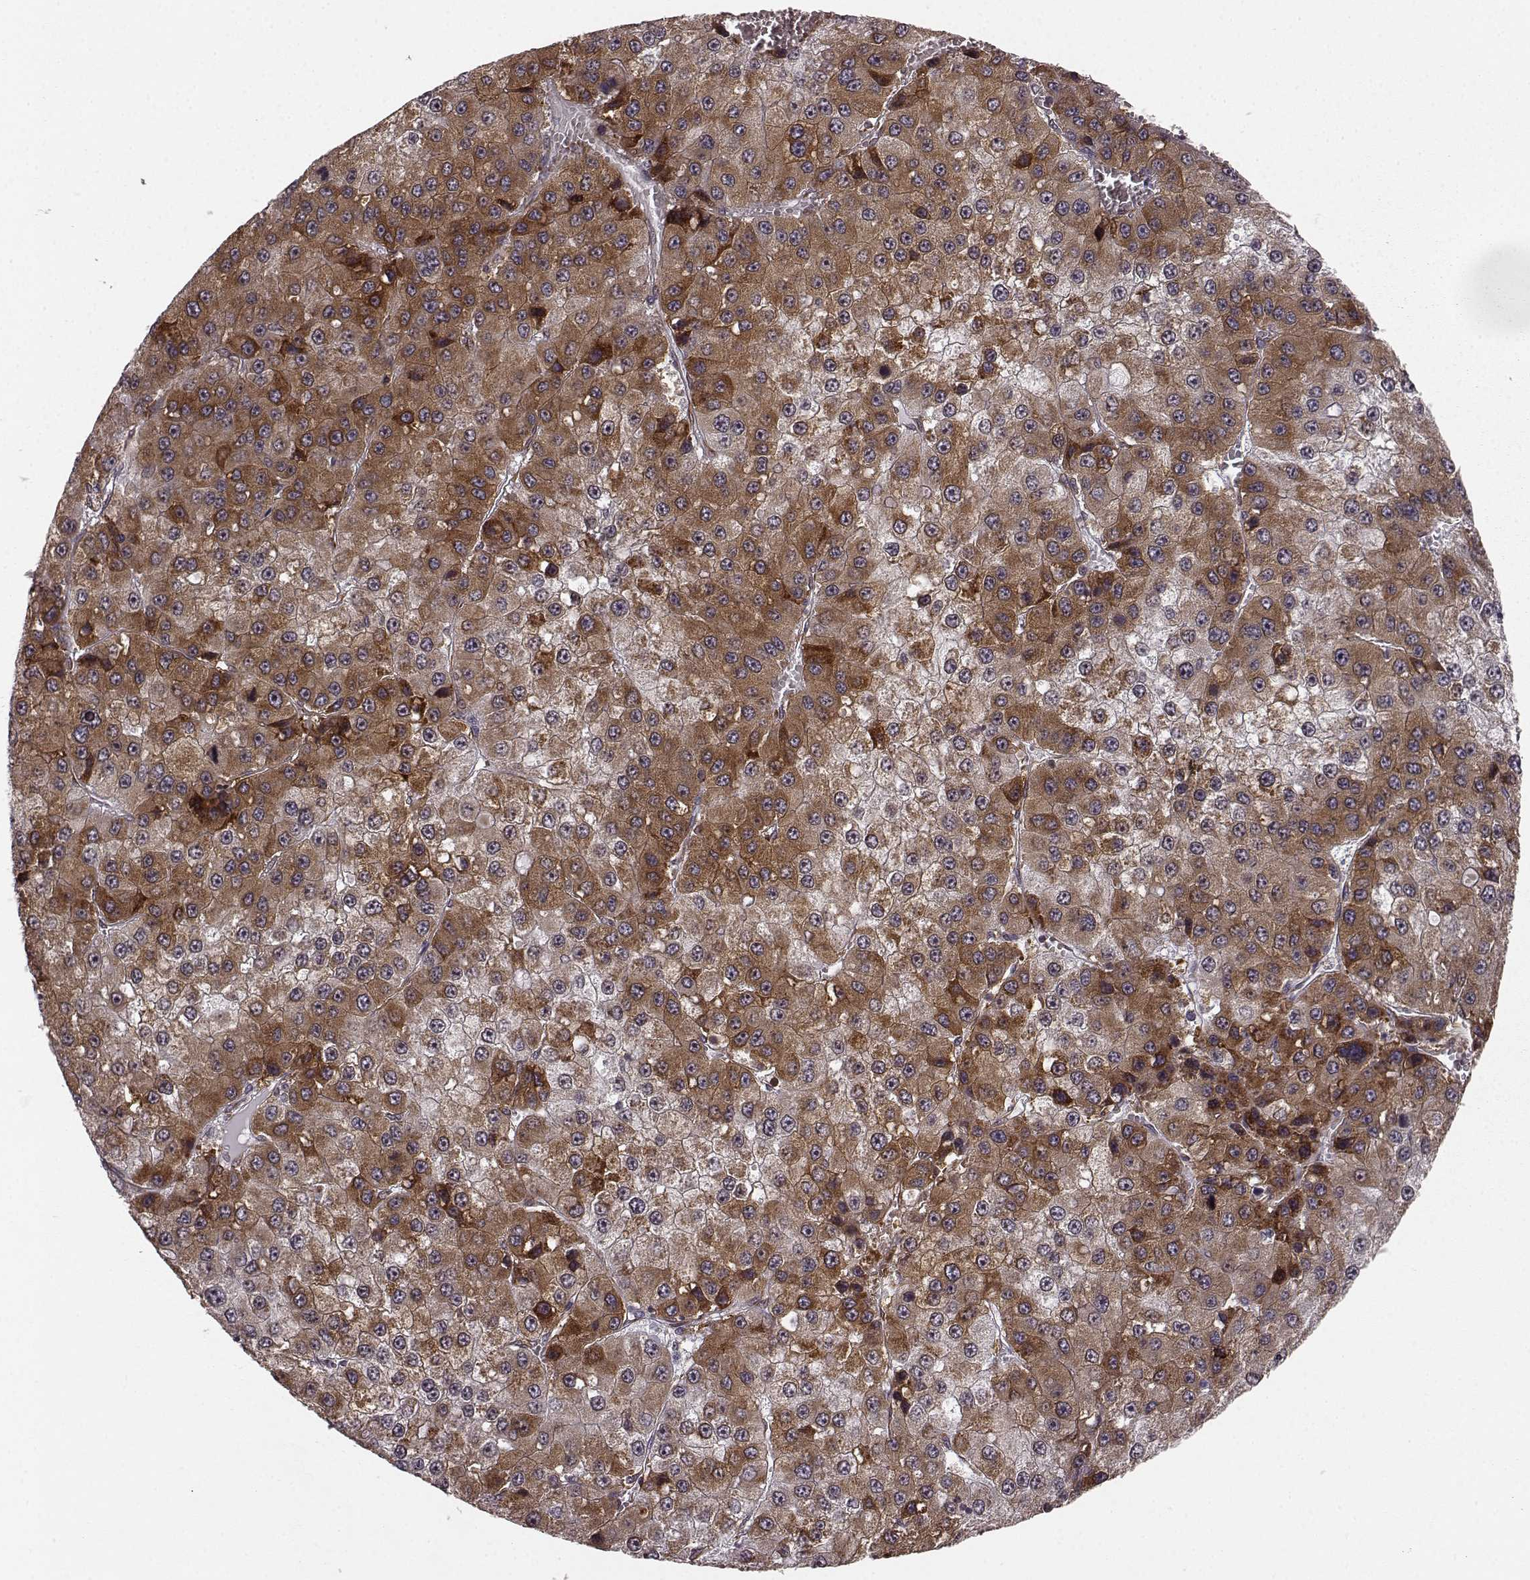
{"staining": {"intensity": "strong", "quantity": ">75%", "location": "cytoplasmic/membranous"}, "tissue": "liver cancer", "cell_type": "Tumor cells", "image_type": "cancer", "snomed": [{"axis": "morphology", "description": "Carcinoma, Hepatocellular, NOS"}, {"axis": "topography", "description": "Liver"}], "caption": "Liver cancer tissue exhibits strong cytoplasmic/membranous positivity in approximately >75% of tumor cells, visualized by immunohistochemistry. The staining is performed using DAB brown chromogen to label protein expression. The nuclei are counter-stained blue using hematoxylin.", "gene": "TMEM14A", "patient": {"sex": "female", "age": 73}}